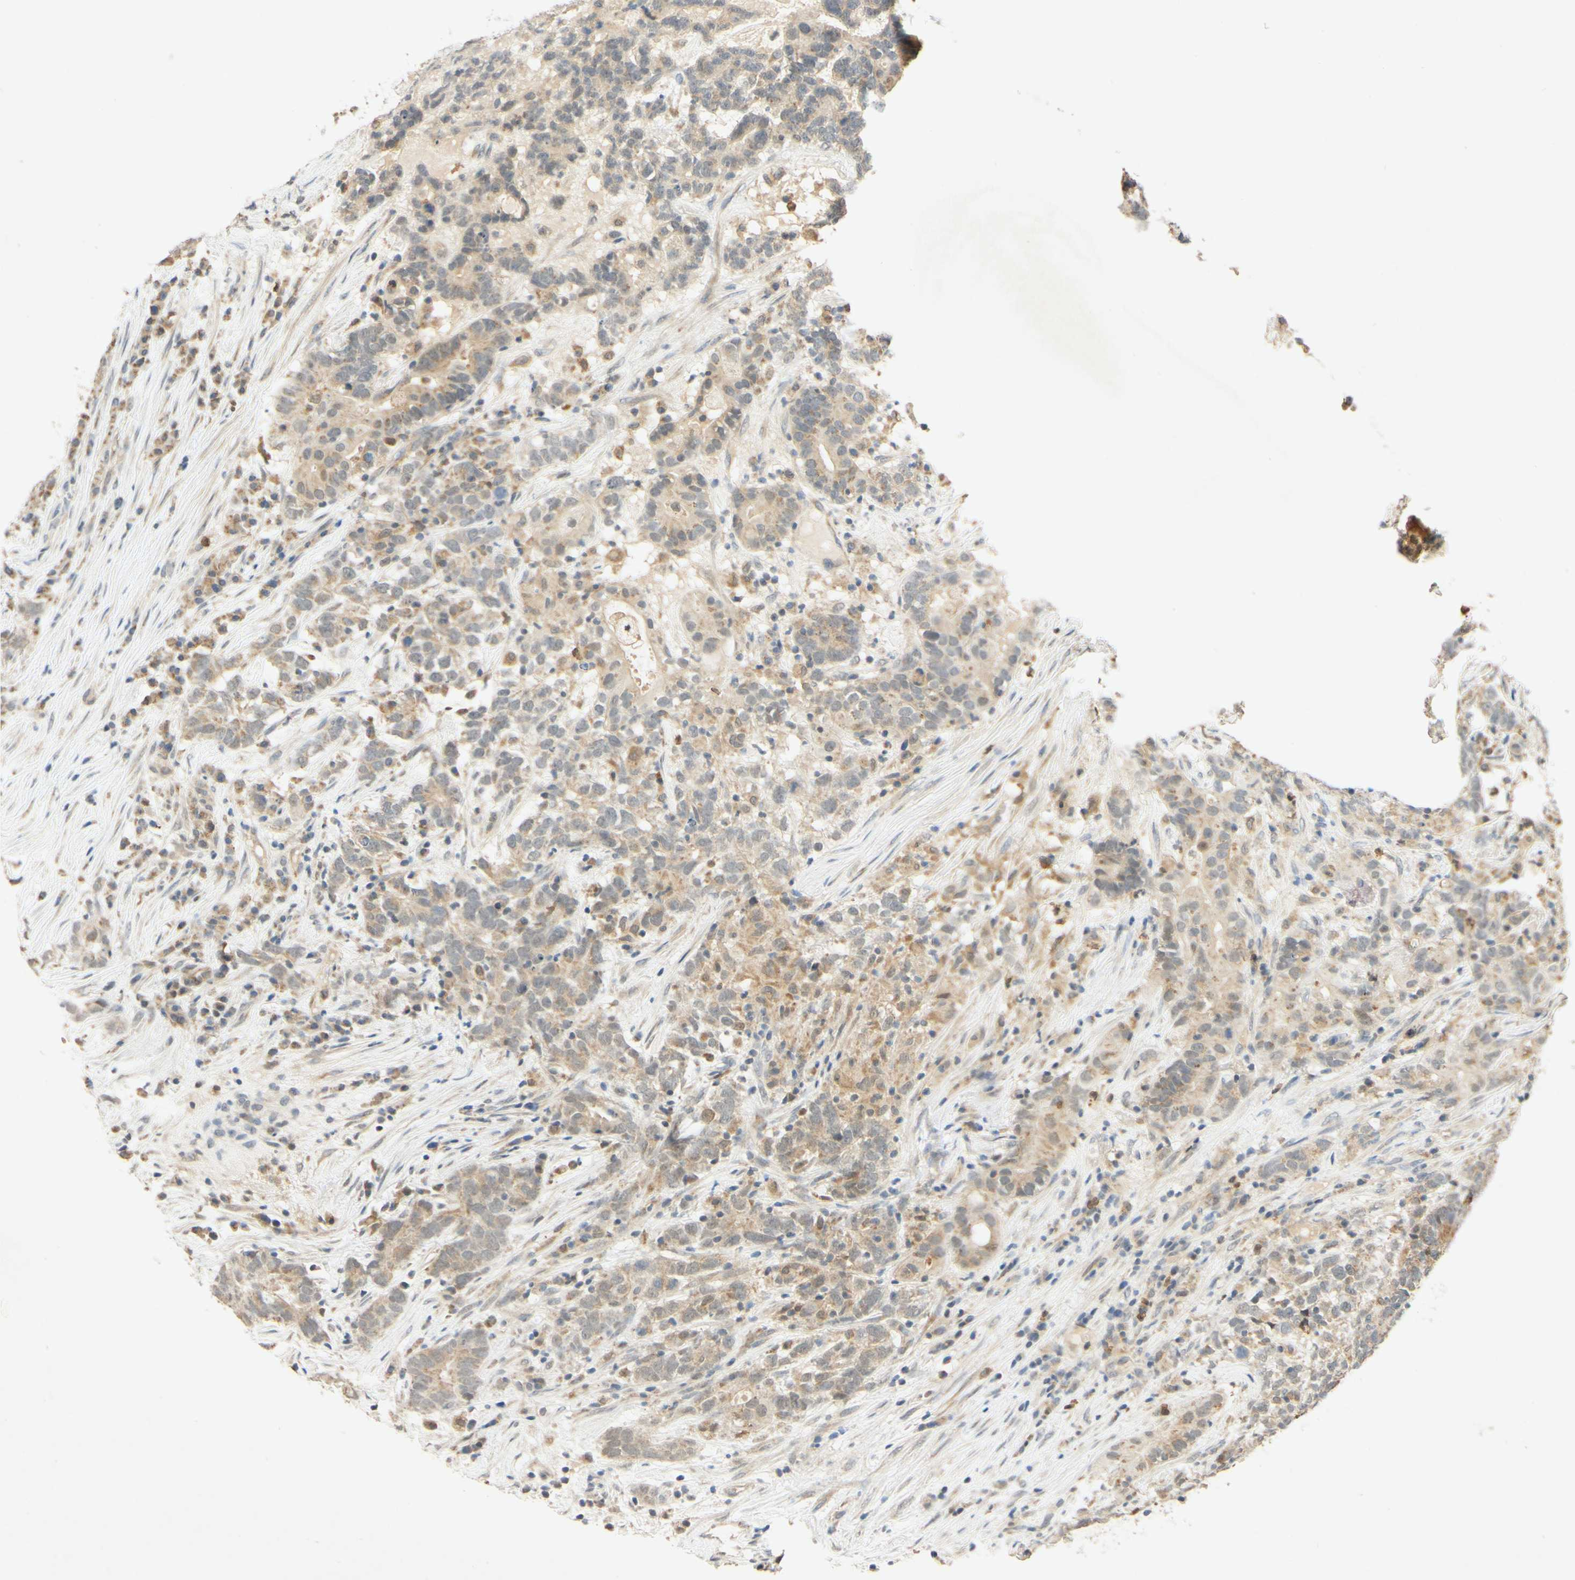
{"staining": {"intensity": "moderate", "quantity": ">75%", "location": "cytoplasmic/membranous"}, "tissue": "testis cancer", "cell_type": "Tumor cells", "image_type": "cancer", "snomed": [{"axis": "morphology", "description": "Carcinoma, Embryonal, NOS"}, {"axis": "topography", "description": "Testis"}], "caption": "Immunohistochemical staining of human testis cancer (embryonal carcinoma) reveals medium levels of moderate cytoplasmic/membranous protein positivity in about >75% of tumor cells.", "gene": "GATA1", "patient": {"sex": "male", "age": 26}}